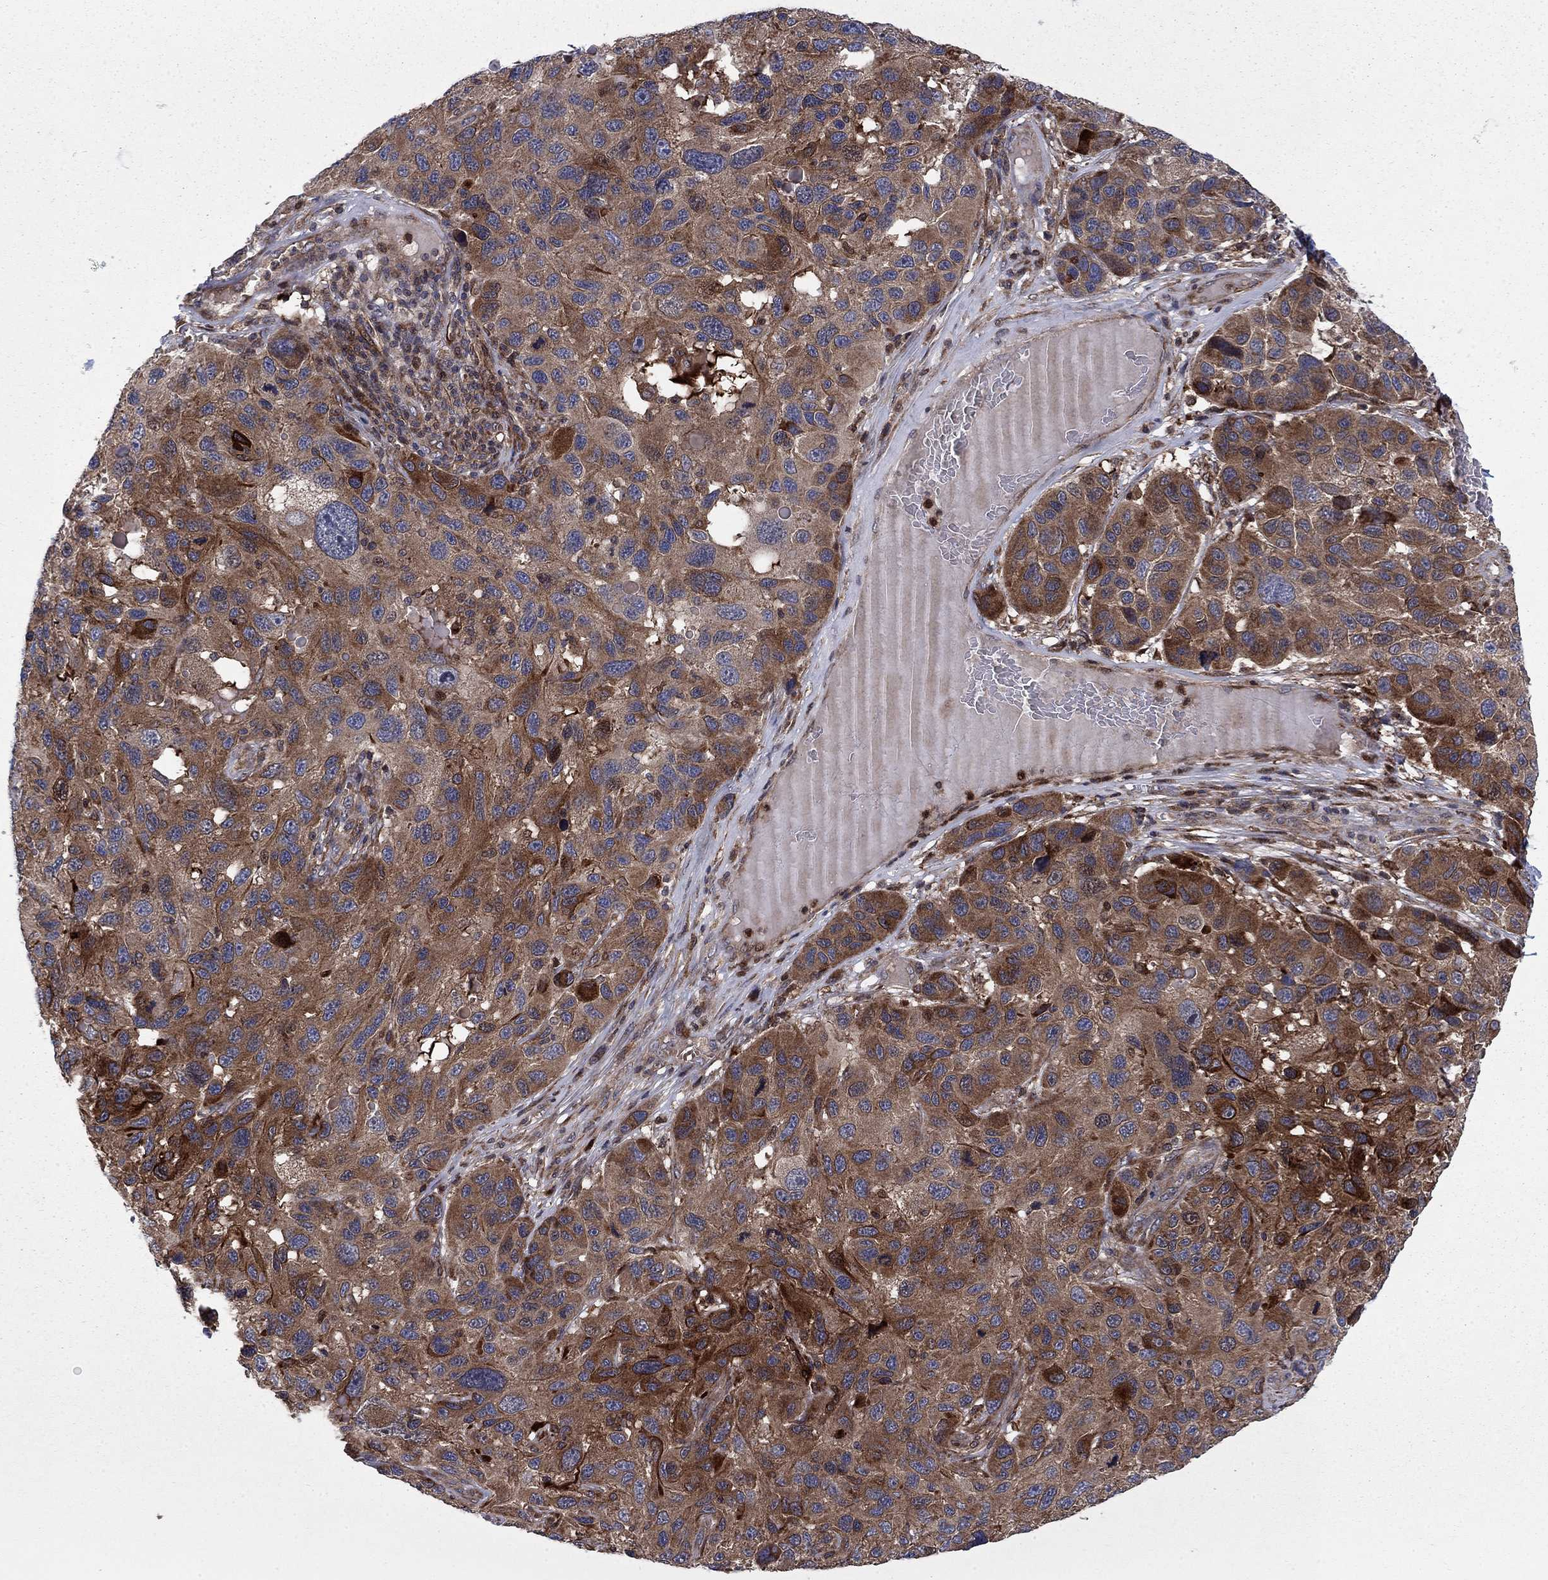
{"staining": {"intensity": "moderate", "quantity": ">75%", "location": "cytoplasmic/membranous"}, "tissue": "melanoma", "cell_type": "Tumor cells", "image_type": "cancer", "snomed": [{"axis": "morphology", "description": "Malignant melanoma, NOS"}, {"axis": "topography", "description": "Skin"}], "caption": "Immunohistochemistry staining of malignant melanoma, which reveals medium levels of moderate cytoplasmic/membranous positivity in approximately >75% of tumor cells indicating moderate cytoplasmic/membranous protein positivity. The staining was performed using DAB (brown) for protein detection and nuclei were counterstained in hematoxylin (blue).", "gene": "HDAC4", "patient": {"sex": "male", "age": 53}}